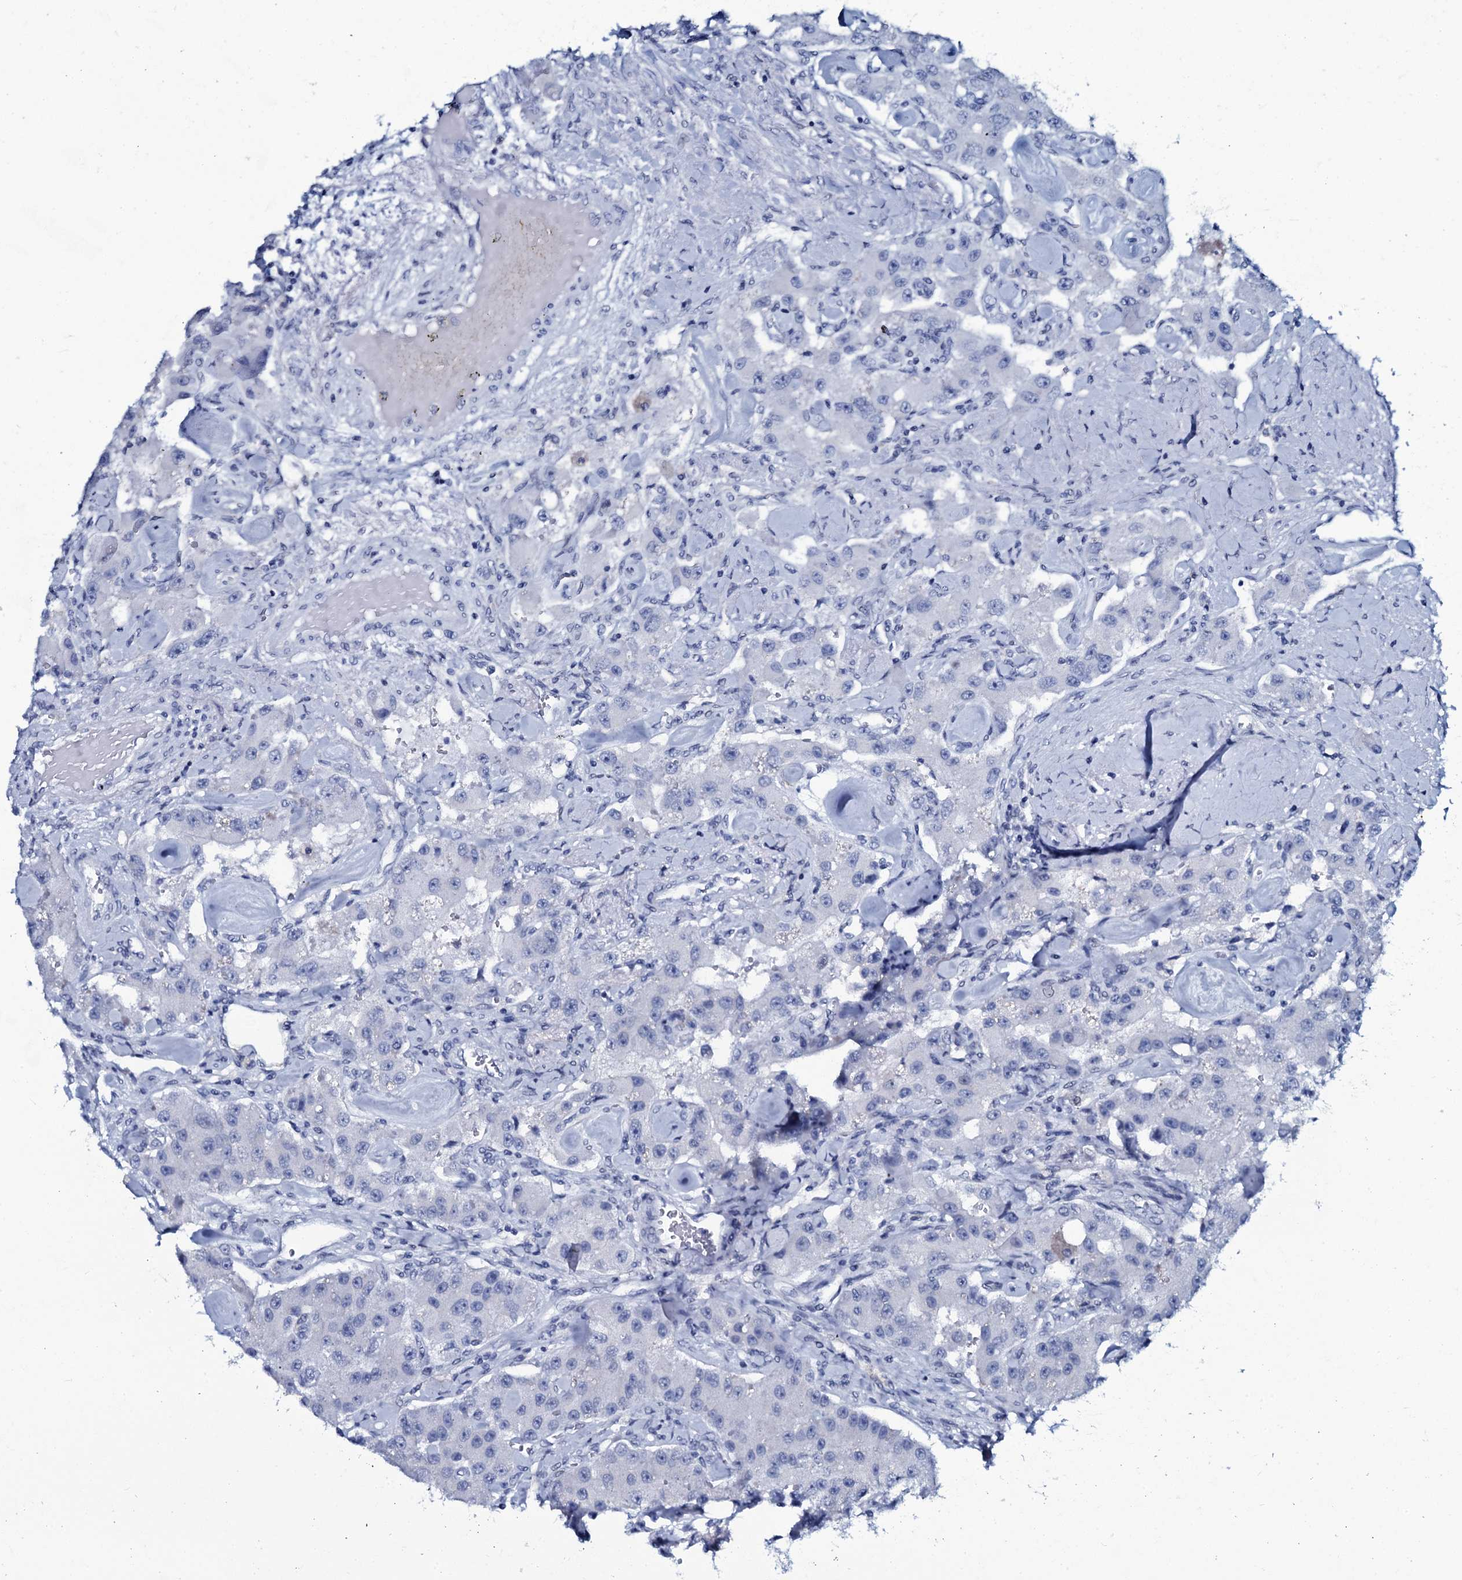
{"staining": {"intensity": "negative", "quantity": "none", "location": "none"}, "tissue": "carcinoid", "cell_type": "Tumor cells", "image_type": "cancer", "snomed": [{"axis": "morphology", "description": "Carcinoid, malignant, NOS"}, {"axis": "topography", "description": "Pancreas"}], "caption": "Histopathology image shows no protein expression in tumor cells of malignant carcinoid tissue. (DAB (3,3'-diaminobenzidine) IHC, high magnification).", "gene": "SLC4A7", "patient": {"sex": "male", "age": 41}}